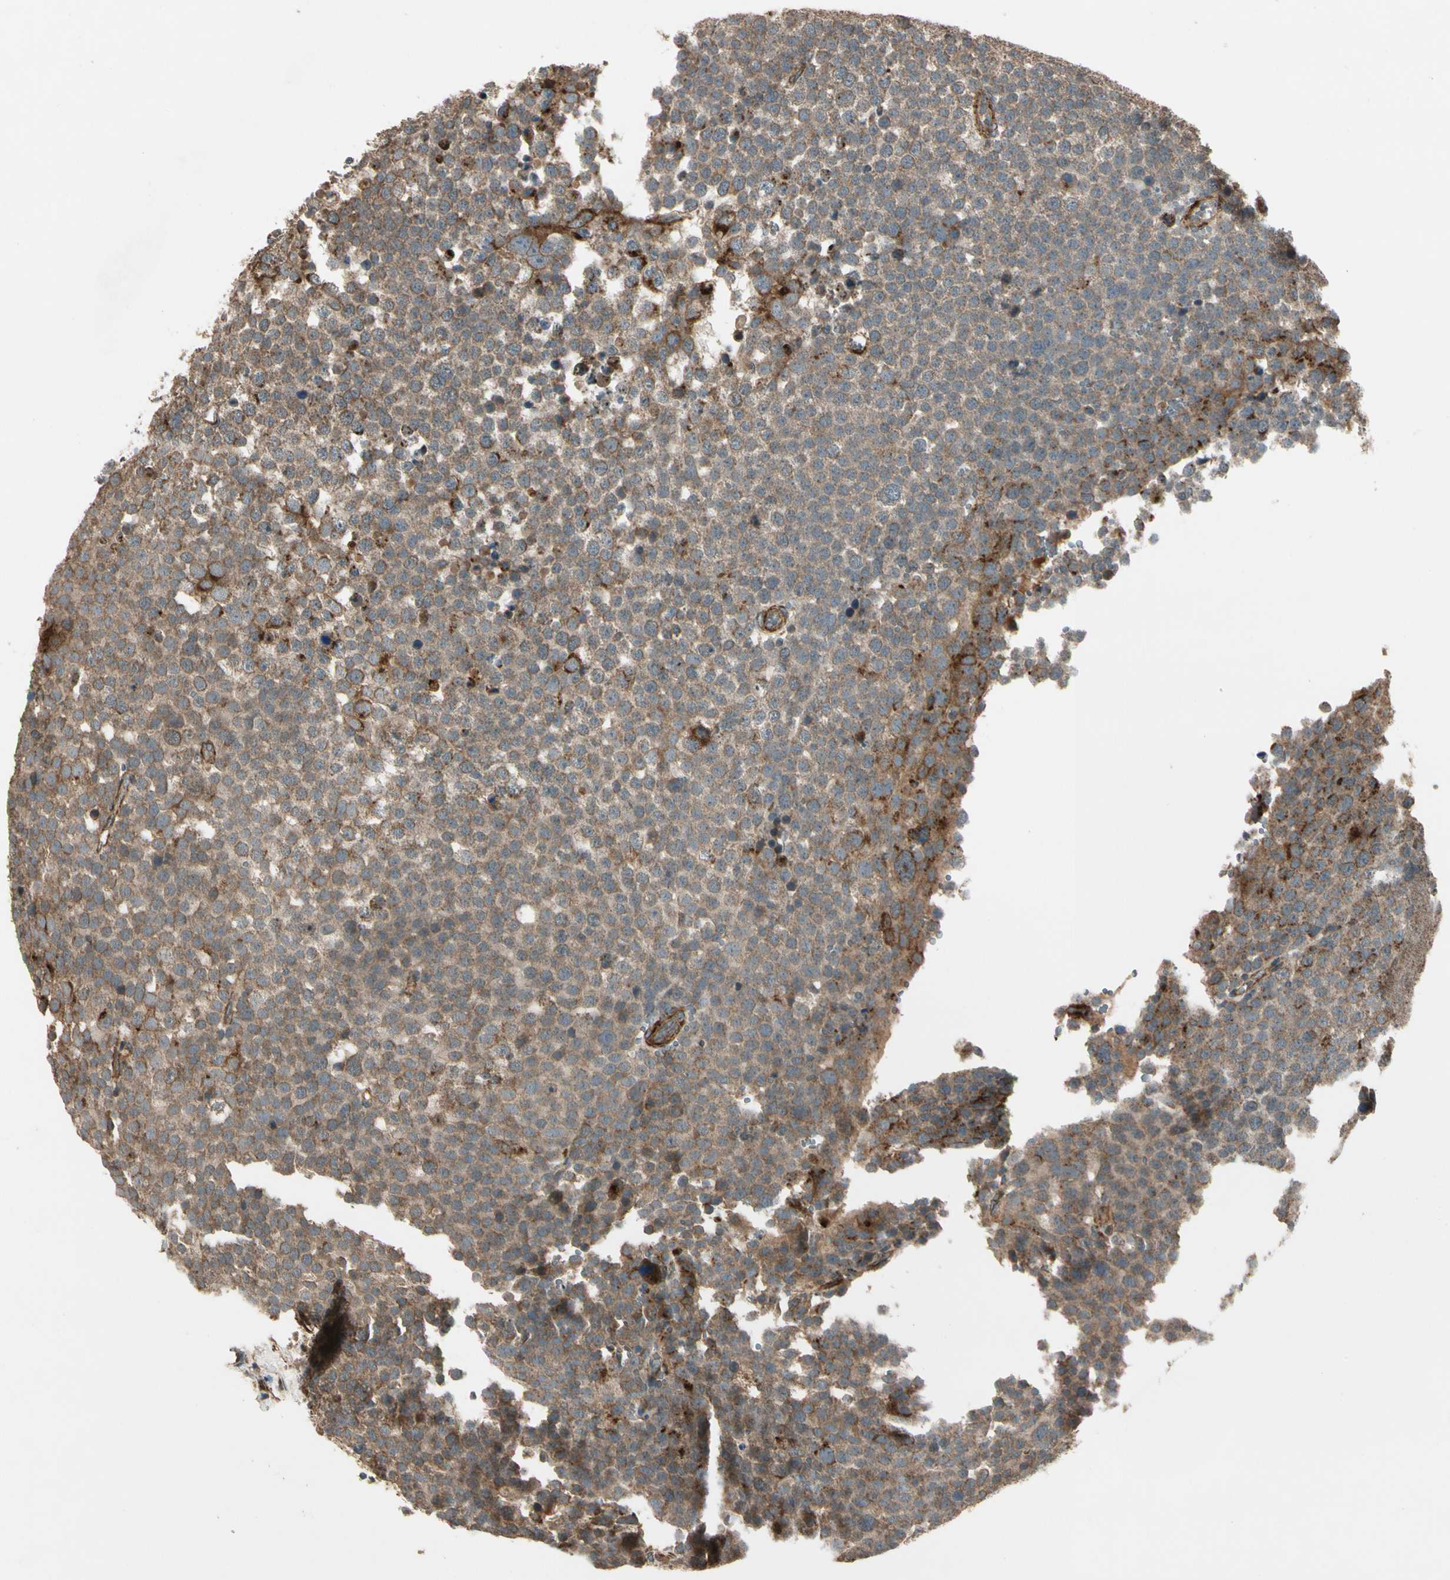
{"staining": {"intensity": "moderate", "quantity": ">75%", "location": "cytoplasmic/membranous"}, "tissue": "testis cancer", "cell_type": "Tumor cells", "image_type": "cancer", "snomed": [{"axis": "morphology", "description": "Seminoma, NOS"}, {"axis": "topography", "description": "Testis"}], "caption": "Human testis seminoma stained with a protein marker reveals moderate staining in tumor cells.", "gene": "GCK", "patient": {"sex": "male", "age": 71}}